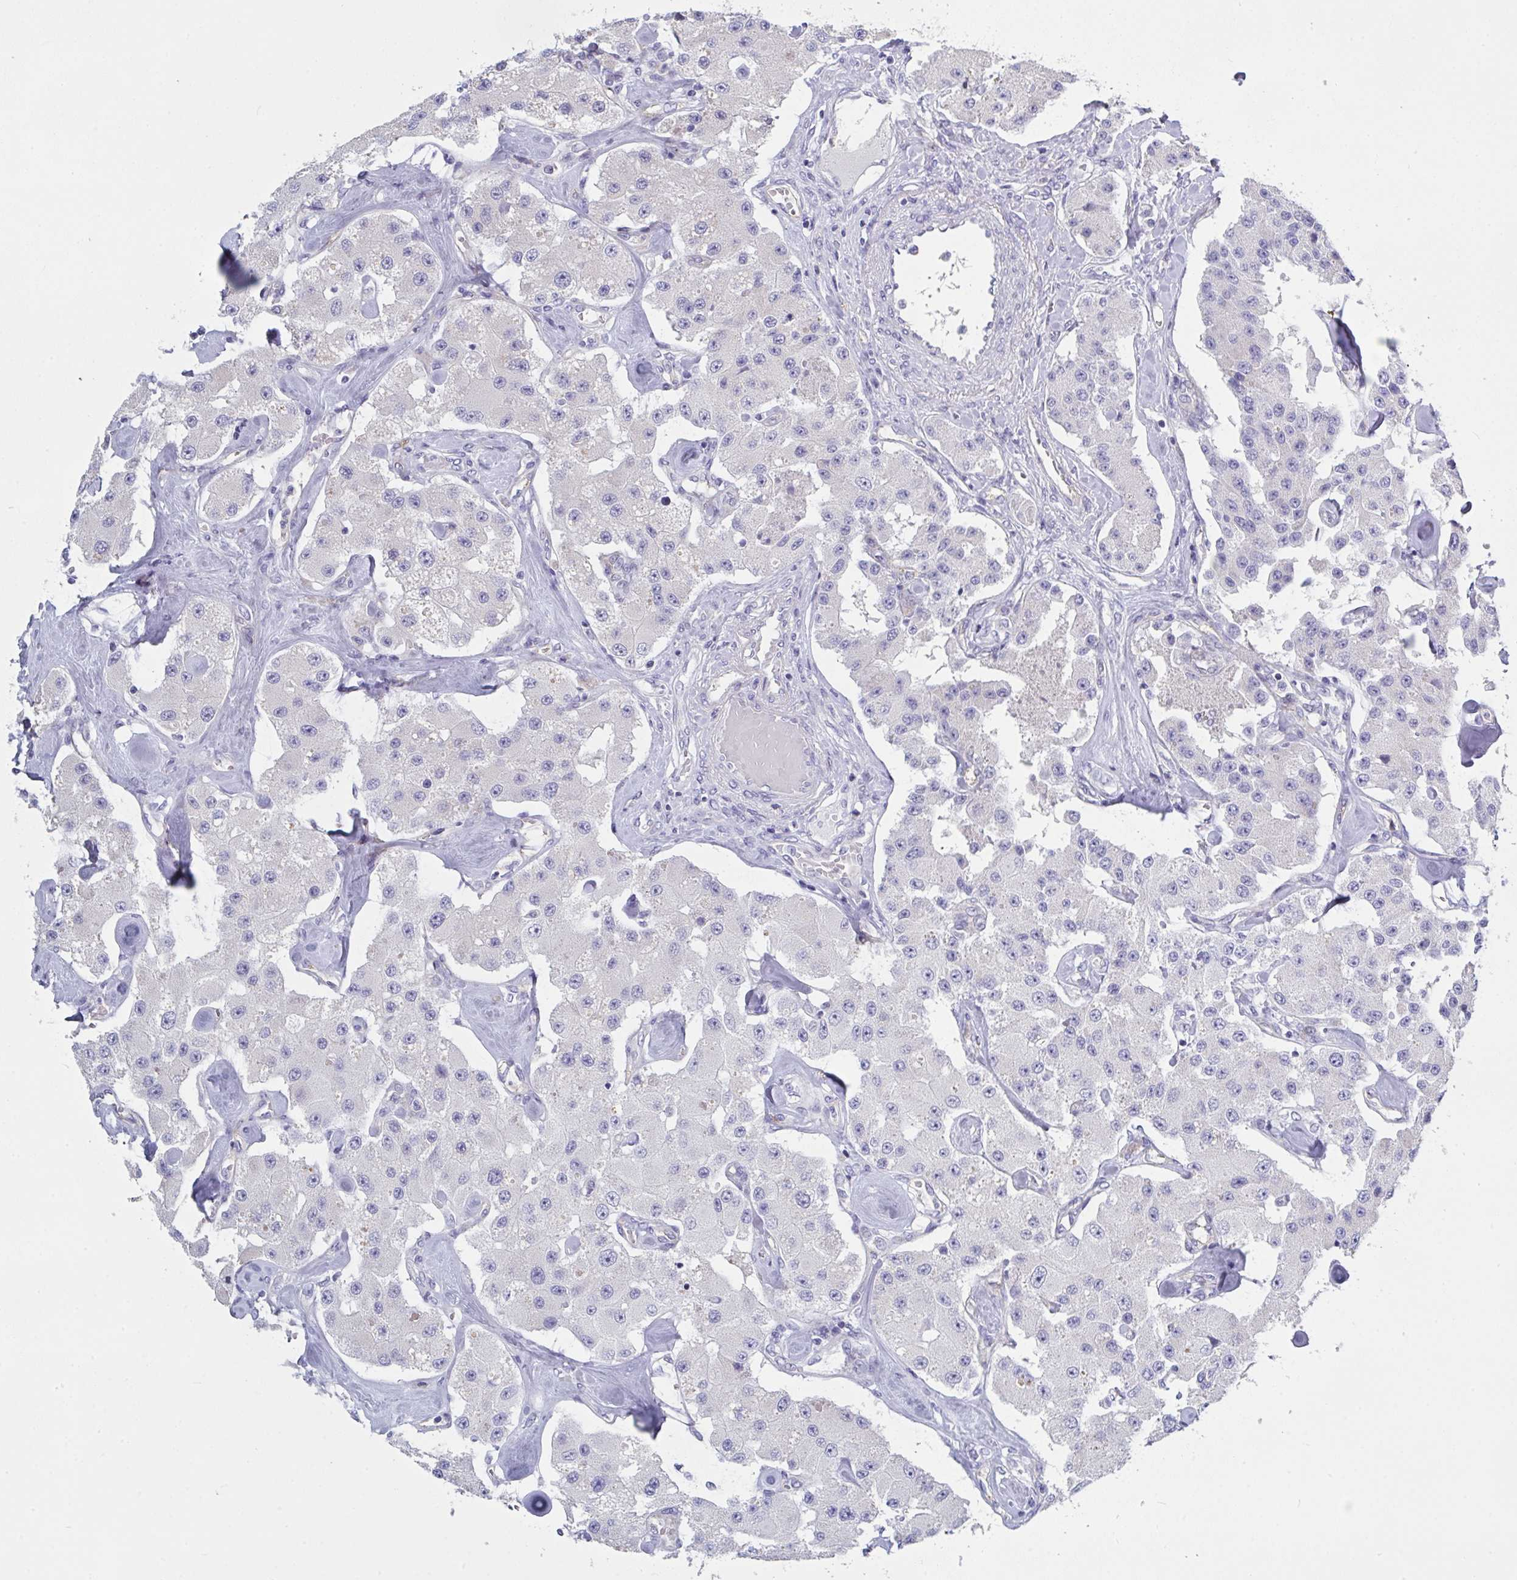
{"staining": {"intensity": "negative", "quantity": "none", "location": "none"}, "tissue": "carcinoid", "cell_type": "Tumor cells", "image_type": "cancer", "snomed": [{"axis": "morphology", "description": "Carcinoid, malignant, NOS"}, {"axis": "topography", "description": "Pancreas"}], "caption": "This is a photomicrograph of IHC staining of malignant carcinoid, which shows no positivity in tumor cells.", "gene": "FBXO47", "patient": {"sex": "male", "age": 41}}